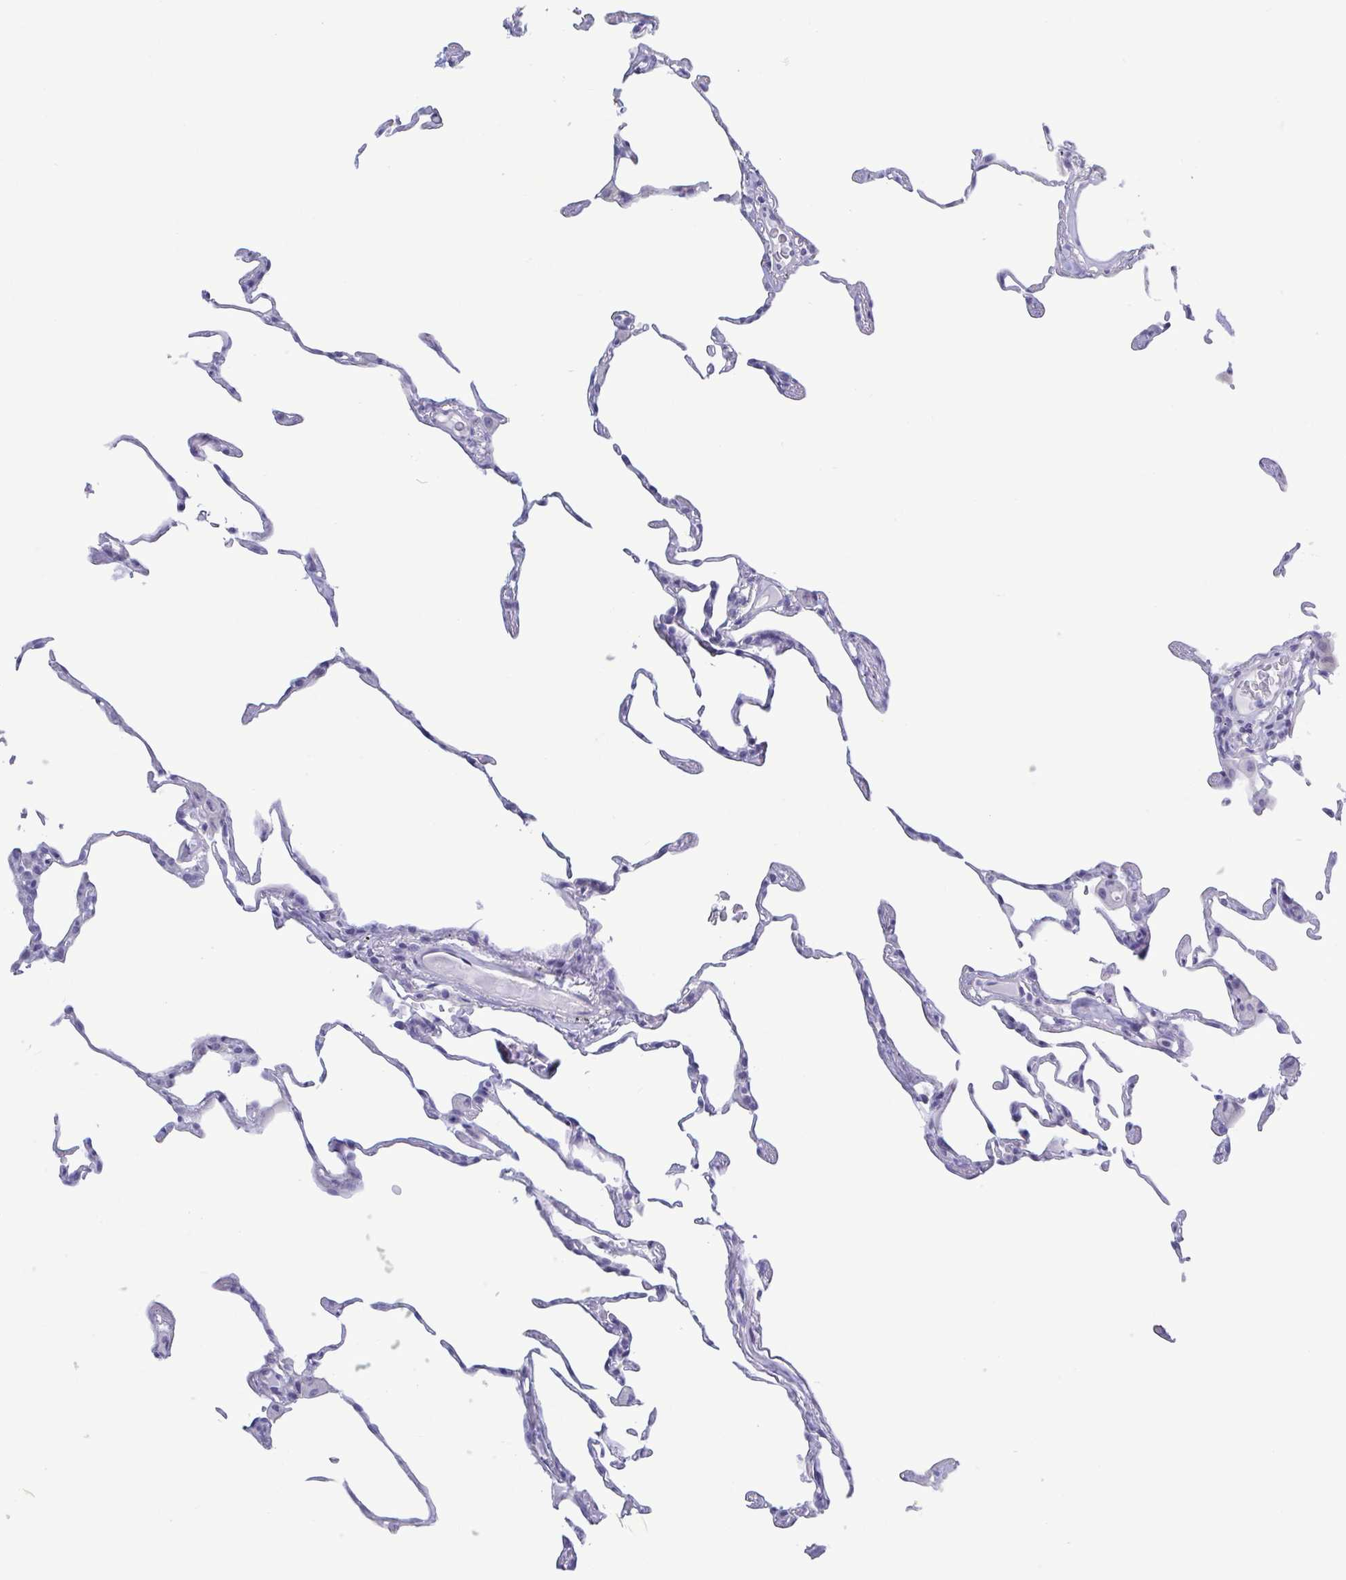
{"staining": {"intensity": "negative", "quantity": "none", "location": "none"}, "tissue": "lung", "cell_type": "Alveolar cells", "image_type": "normal", "snomed": [{"axis": "morphology", "description": "Normal tissue, NOS"}, {"axis": "topography", "description": "Lung"}], "caption": "High magnification brightfield microscopy of normal lung stained with DAB (brown) and counterstained with hematoxylin (blue): alveolar cells show no significant staining. Nuclei are stained in blue.", "gene": "TEX12", "patient": {"sex": "female", "age": 57}}